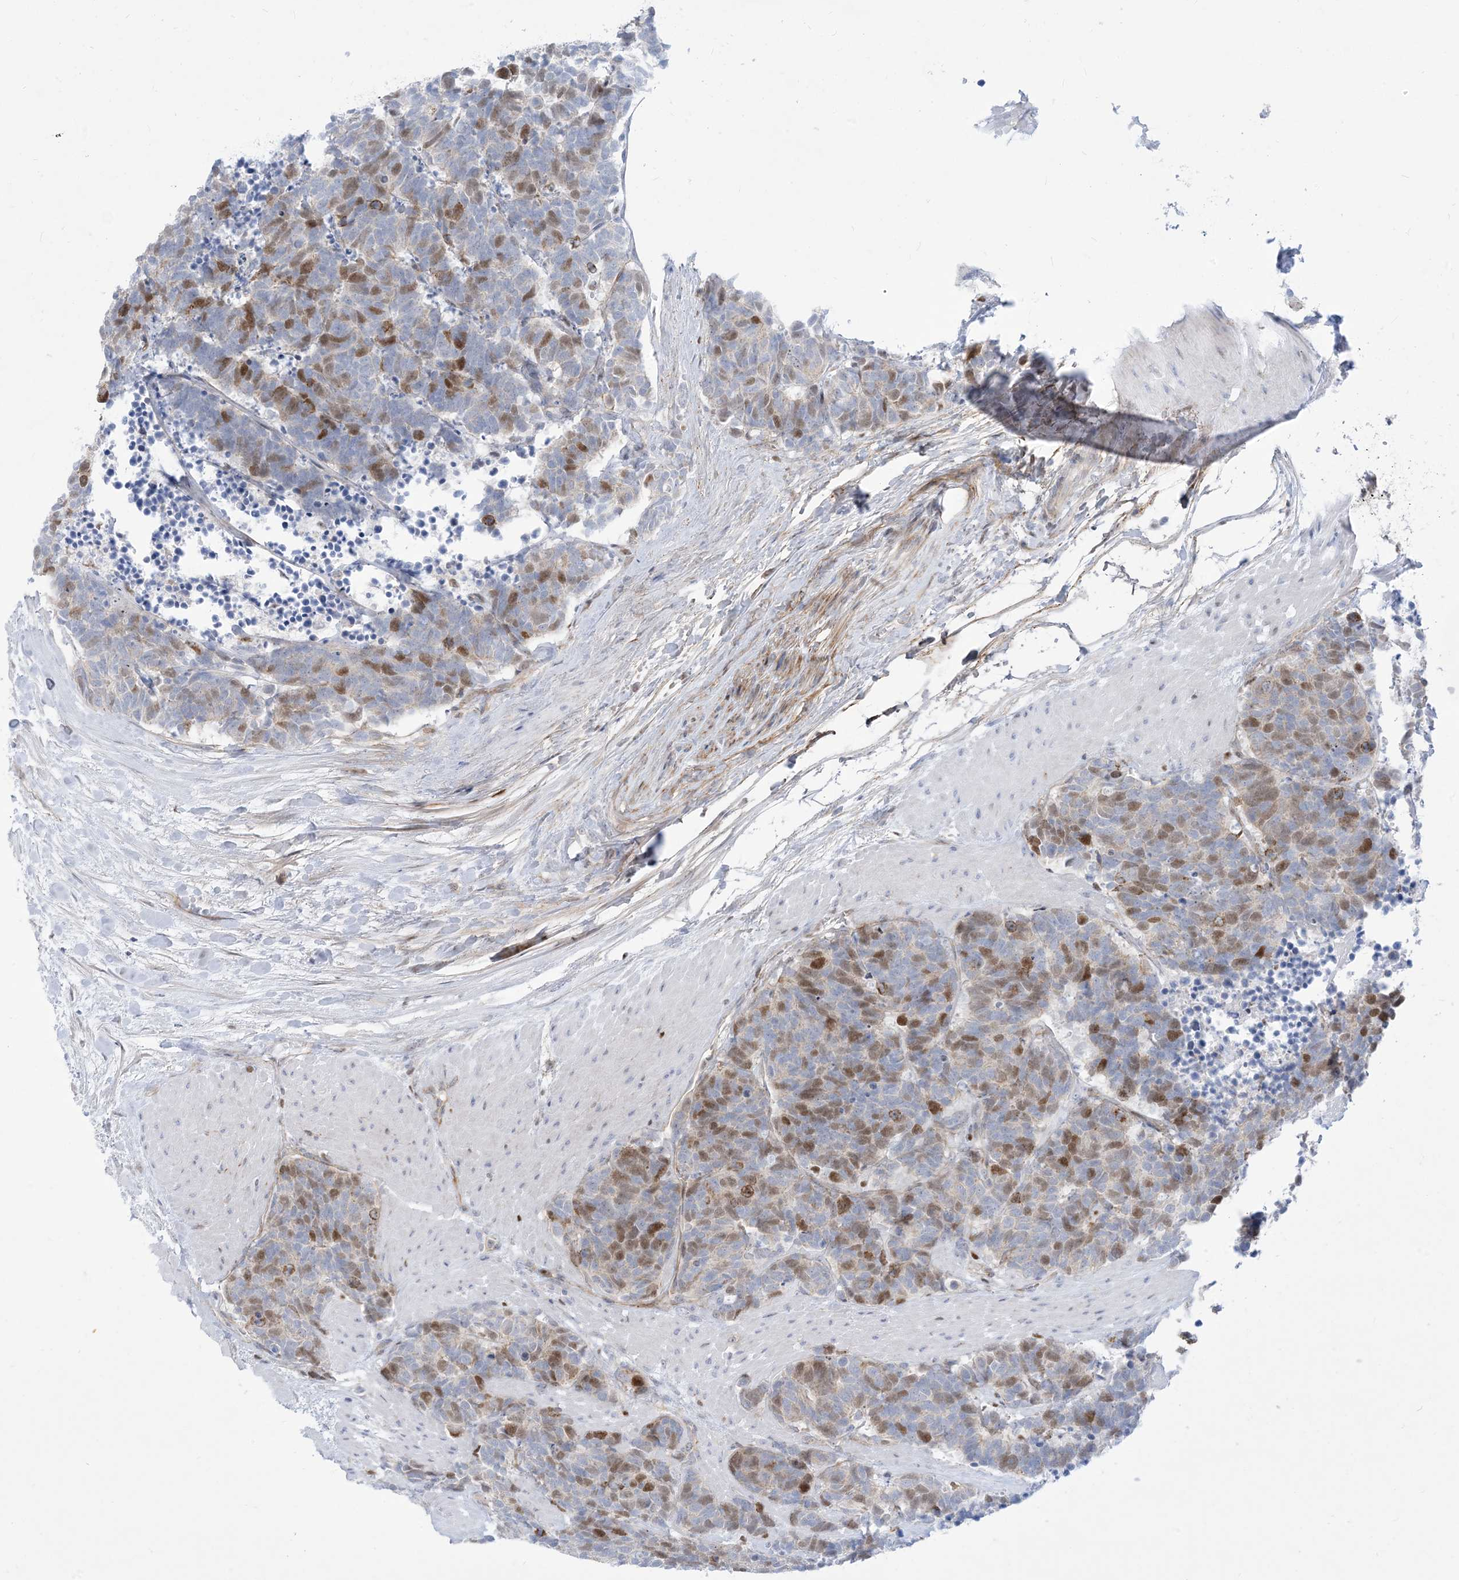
{"staining": {"intensity": "moderate", "quantity": "25%-75%", "location": "nuclear"}, "tissue": "carcinoid", "cell_type": "Tumor cells", "image_type": "cancer", "snomed": [{"axis": "morphology", "description": "Carcinoma, NOS"}, {"axis": "morphology", "description": "Carcinoid, malignant, NOS"}, {"axis": "topography", "description": "Urinary bladder"}], "caption": "The histopathology image shows a brown stain indicating the presence of a protein in the nuclear of tumor cells in carcinoid.", "gene": "MARS2", "patient": {"sex": "male", "age": 57}}